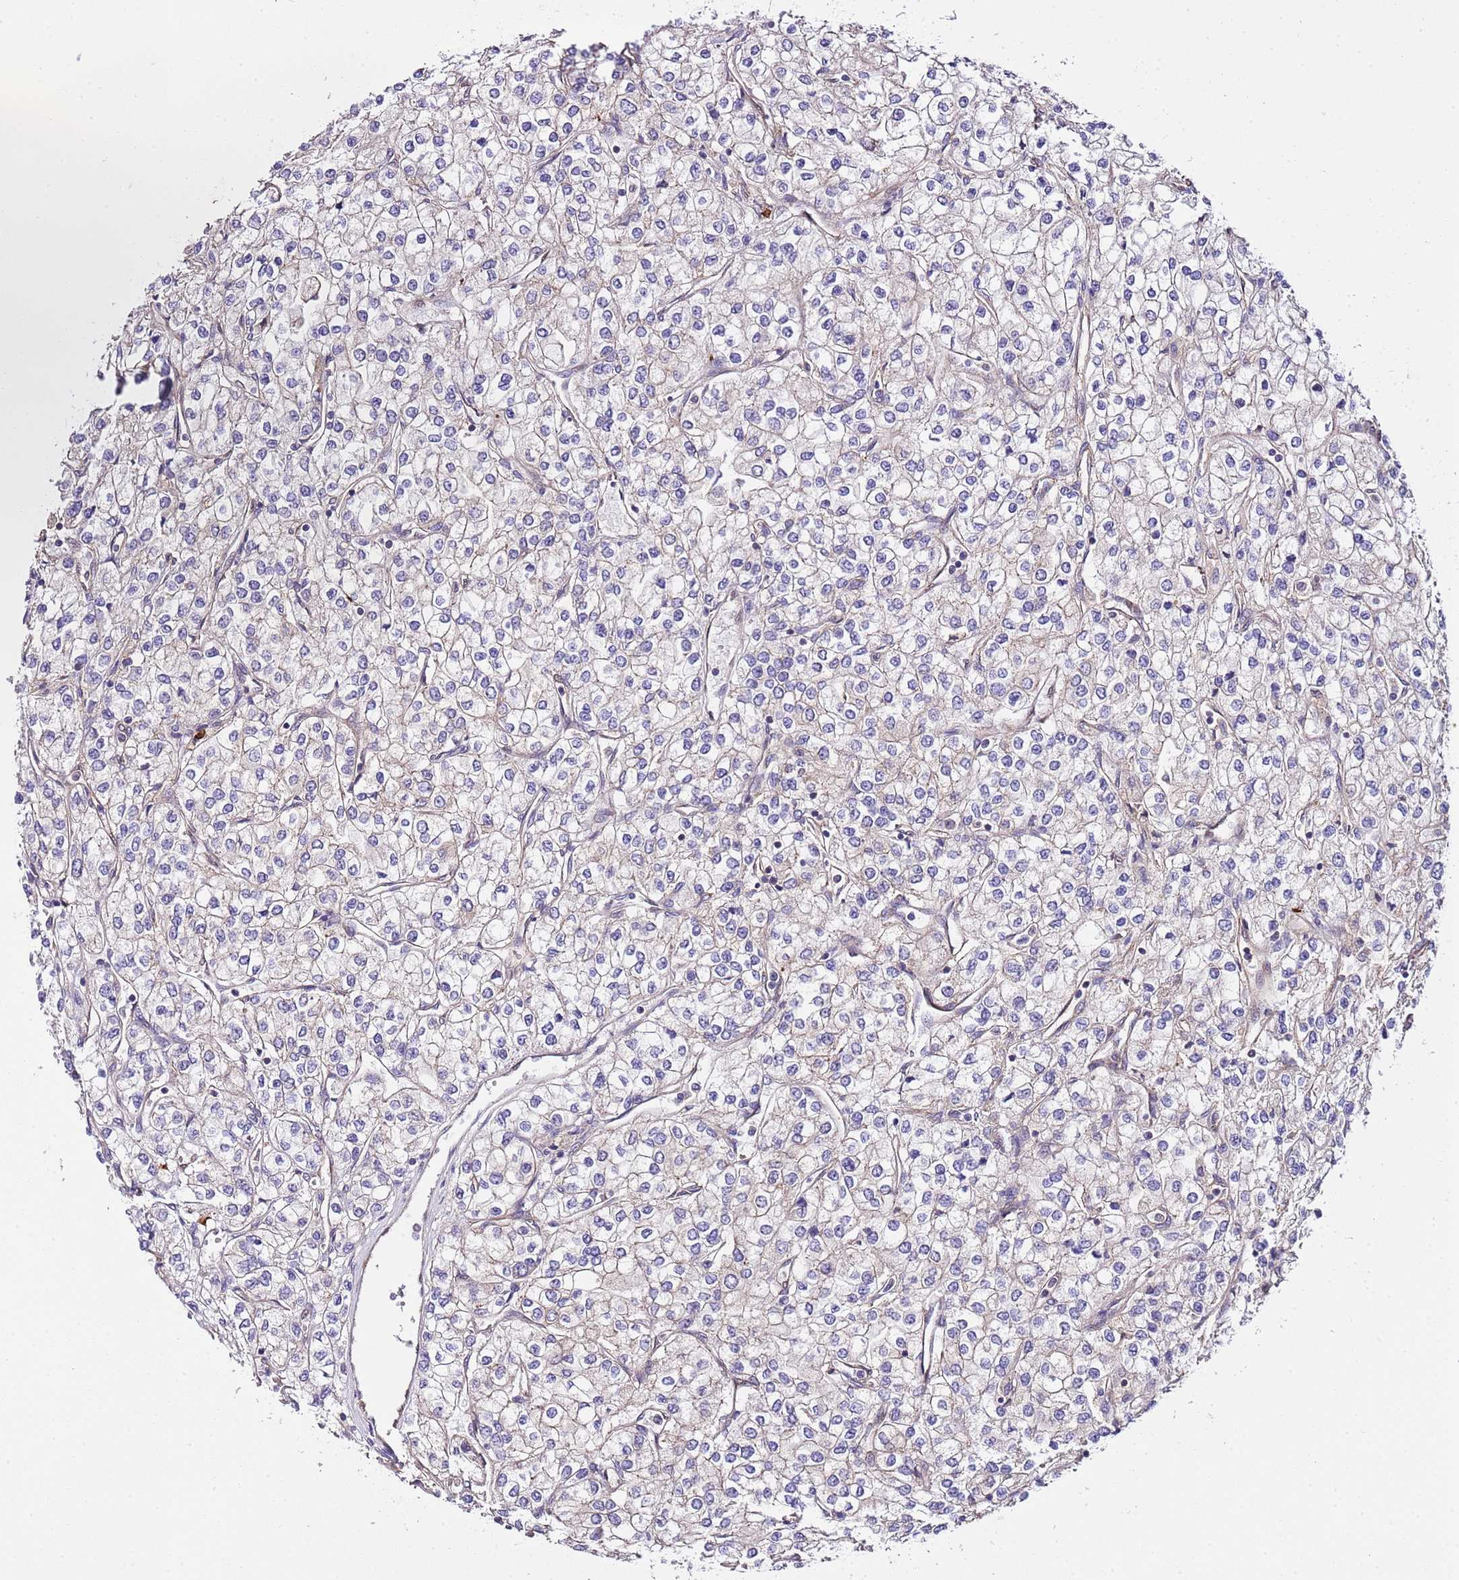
{"staining": {"intensity": "negative", "quantity": "none", "location": "none"}, "tissue": "renal cancer", "cell_type": "Tumor cells", "image_type": "cancer", "snomed": [{"axis": "morphology", "description": "Adenocarcinoma, NOS"}, {"axis": "topography", "description": "Kidney"}], "caption": "IHC histopathology image of neoplastic tissue: adenocarcinoma (renal) stained with DAB (3,3'-diaminobenzidine) shows no significant protein positivity in tumor cells.", "gene": "DONSON", "patient": {"sex": "male", "age": 80}}